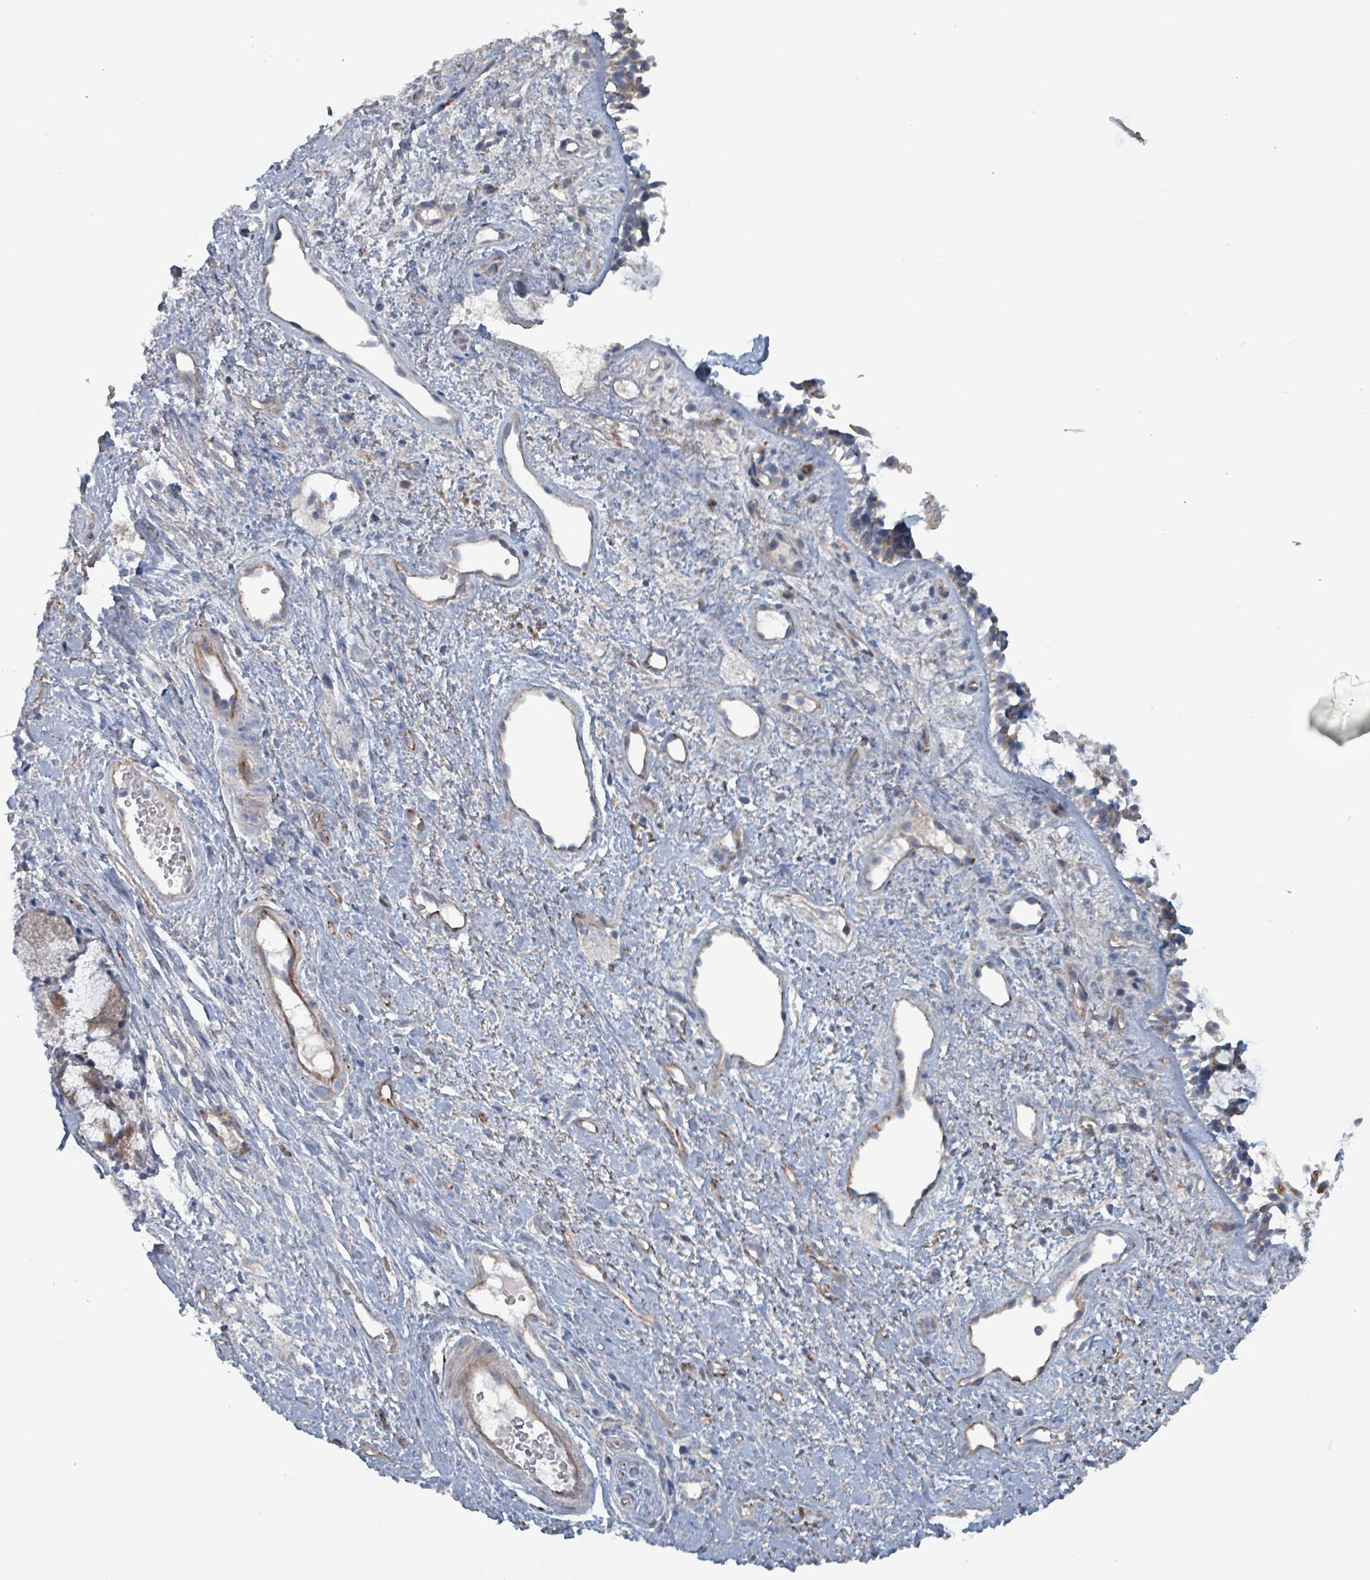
{"staining": {"intensity": "negative", "quantity": "none", "location": "none"}, "tissue": "nasopharynx", "cell_type": "Respiratory epithelial cells", "image_type": "normal", "snomed": [{"axis": "morphology", "description": "Normal tissue, NOS"}, {"axis": "topography", "description": "Cartilage tissue"}, {"axis": "topography", "description": "Nasopharynx"}, {"axis": "topography", "description": "Thyroid gland"}], "caption": "A histopathology image of nasopharynx stained for a protein displays no brown staining in respiratory epithelial cells. (DAB immunohistochemistry (IHC) with hematoxylin counter stain).", "gene": "TAAR5", "patient": {"sex": "male", "age": 63}}